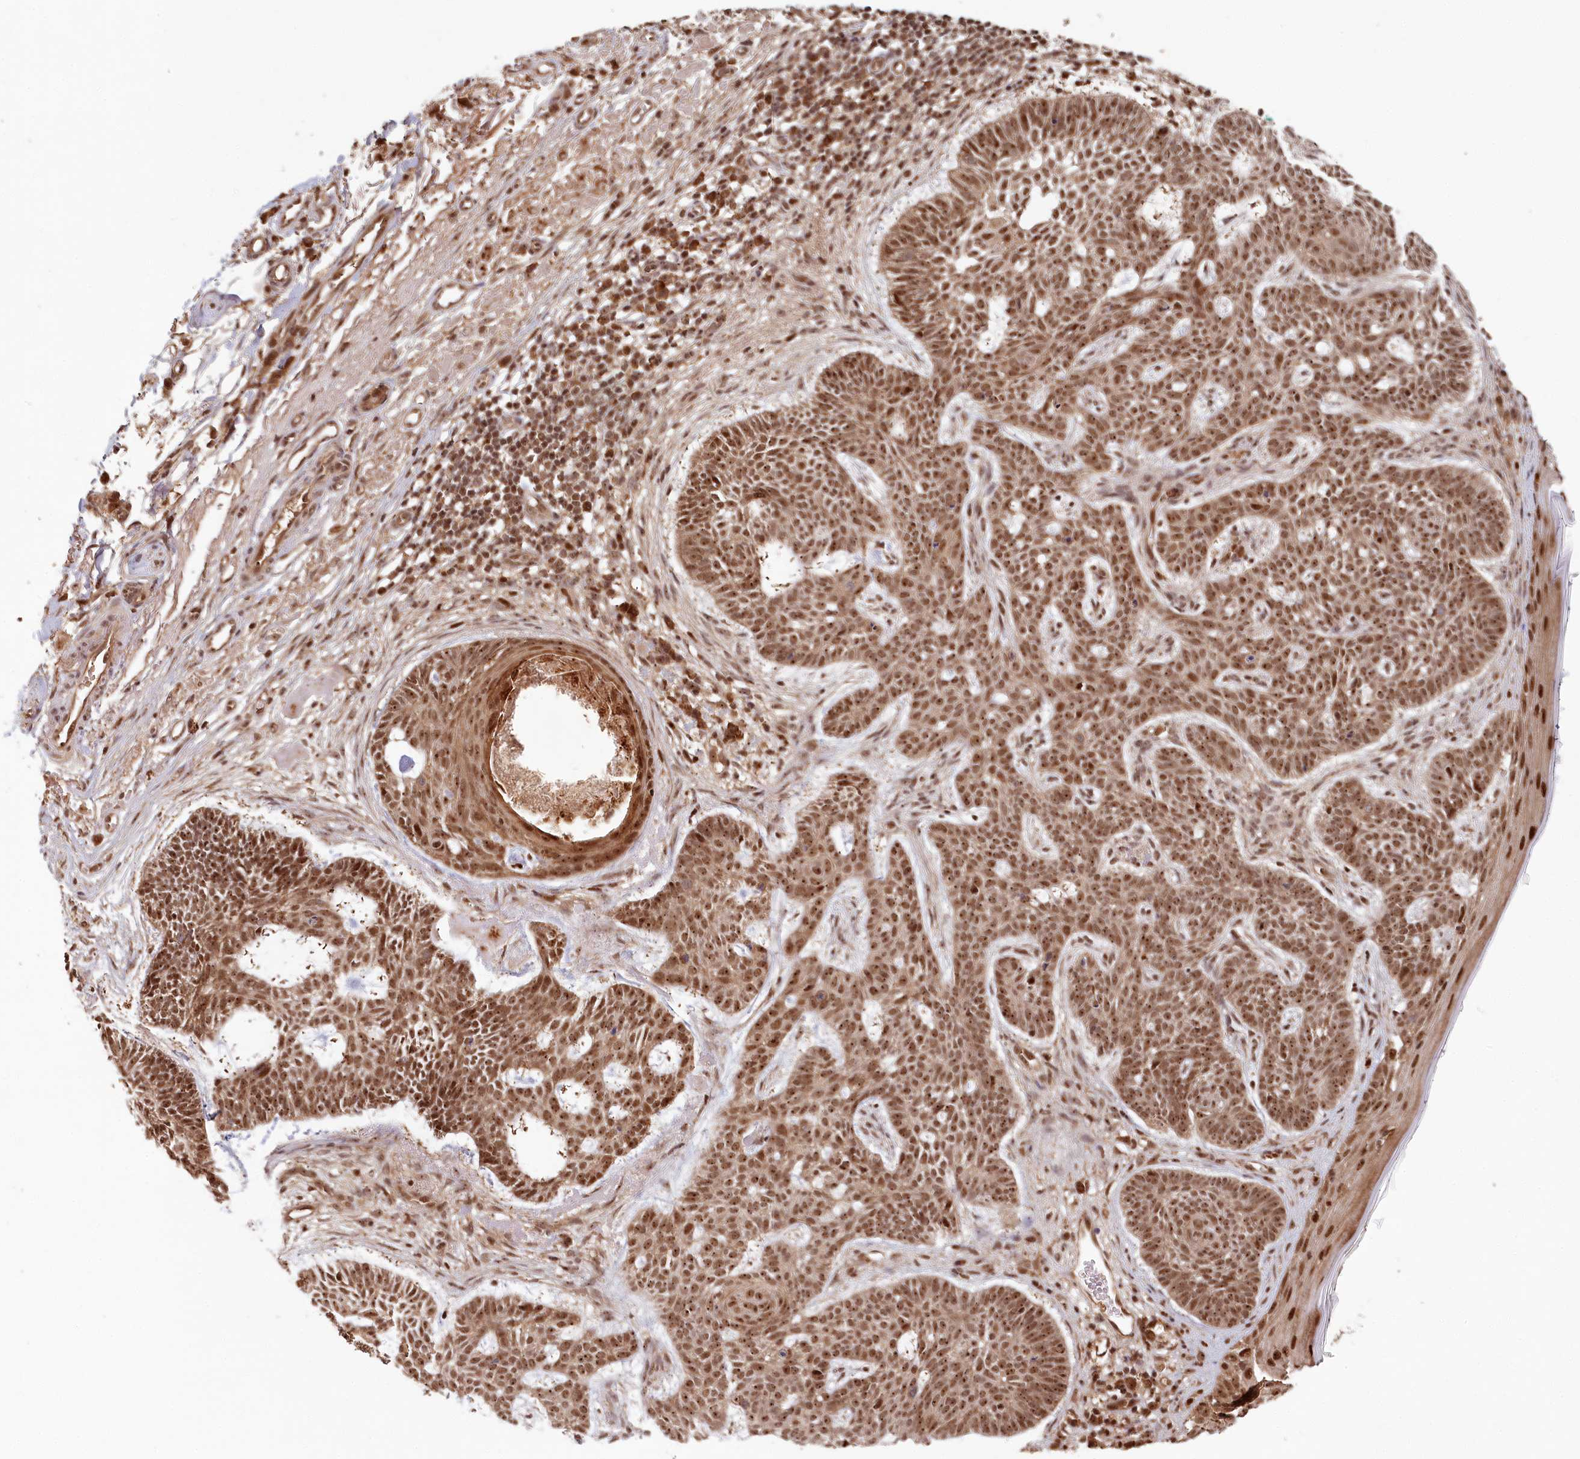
{"staining": {"intensity": "moderate", "quantity": ">75%", "location": "nuclear"}, "tissue": "skin cancer", "cell_type": "Tumor cells", "image_type": "cancer", "snomed": [{"axis": "morphology", "description": "Basal cell carcinoma"}, {"axis": "topography", "description": "Skin"}], "caption": "Immunohistochemical staining of basal cell carcinoma (skin) reveals medium levels of moderate nuclear protein expression in about >75% of tumor cells.", "gene": "WAPL", "patient": {"sex": "male", "age": 85}}